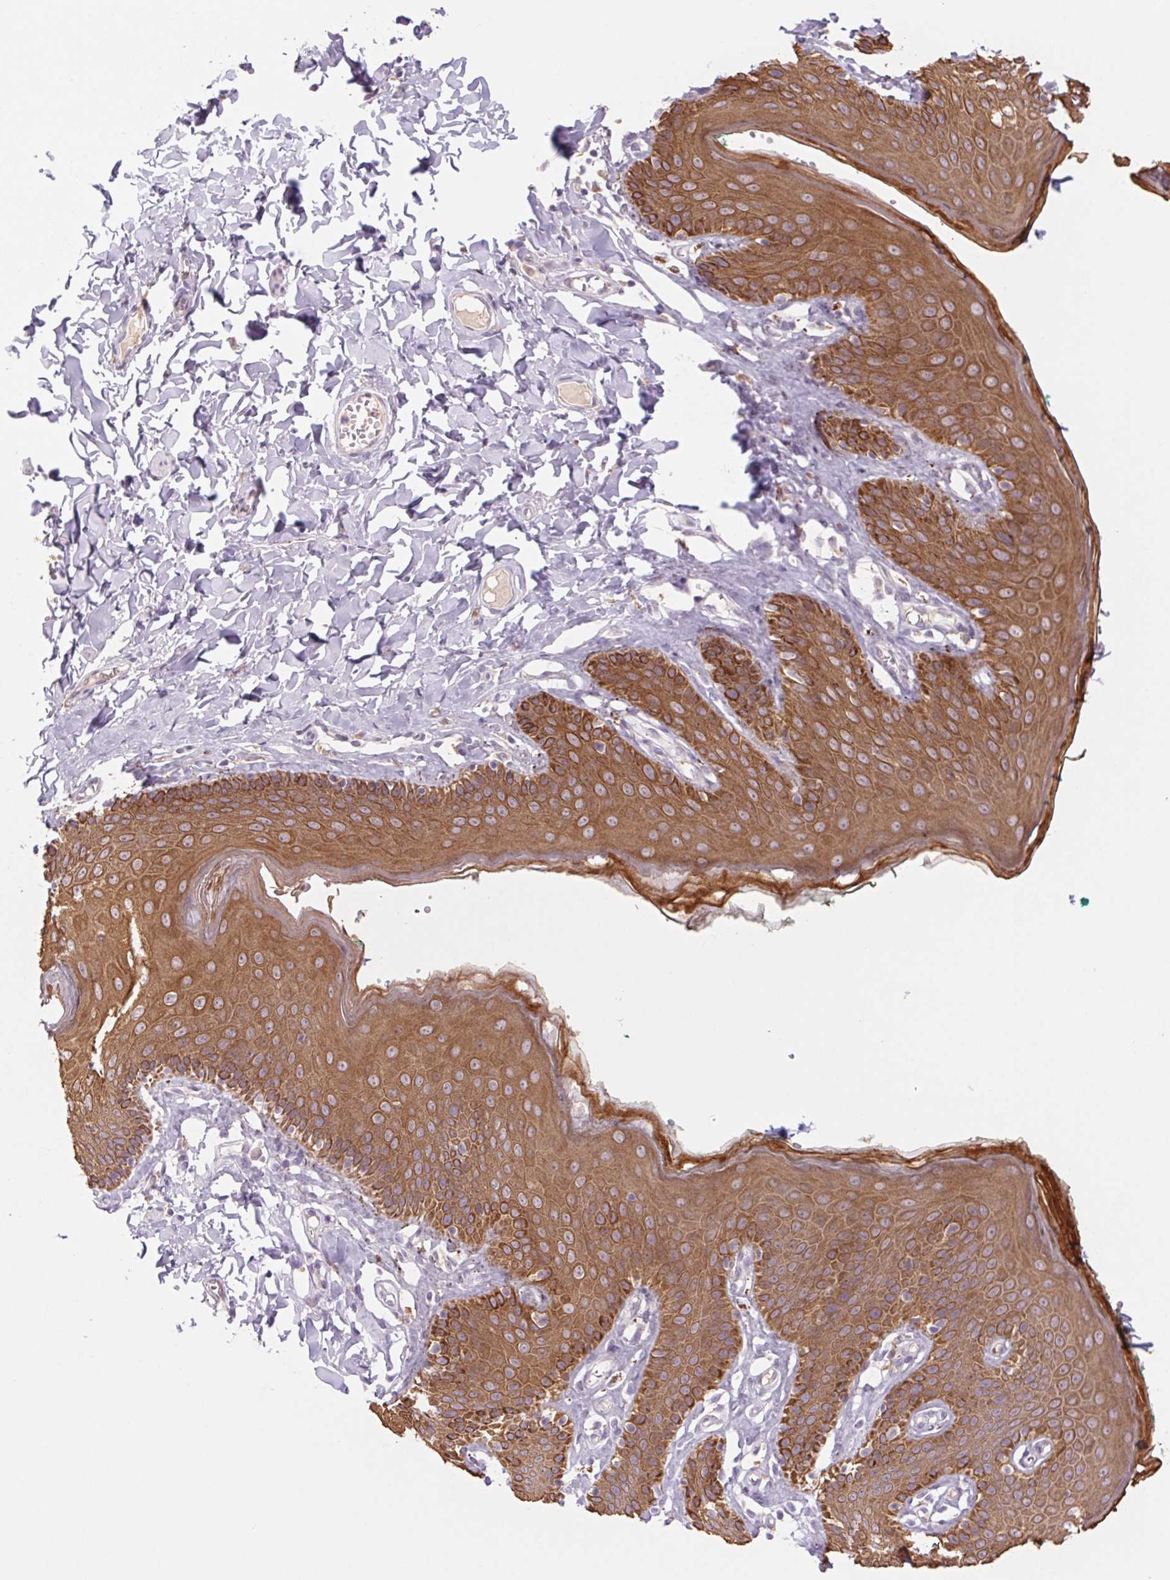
{"staining": {"intensity": "strong", "quantity": ">75%", "location": "cytoplasmic/membranous"}, "tissue": "skin", "cell_type": "Epidermal cells", "image_type": "normal", "snomed": [{"axis": "morphology", "description": "Normal tissue, NOS"}, {"axis": "topography", "description": "Vulva"}, {"axis": "topography", "description": "Peripheral nerve tissue"}], "caption": "Immunohistochemistry (IHC) image of normal skin stained for a protein (brown), which reveals high levels of strong cytoplasmic/membranous staining in about >75% of epidermal cells.", "gene": "KRT1", "patient": {"sex": "female", "age": 66}}